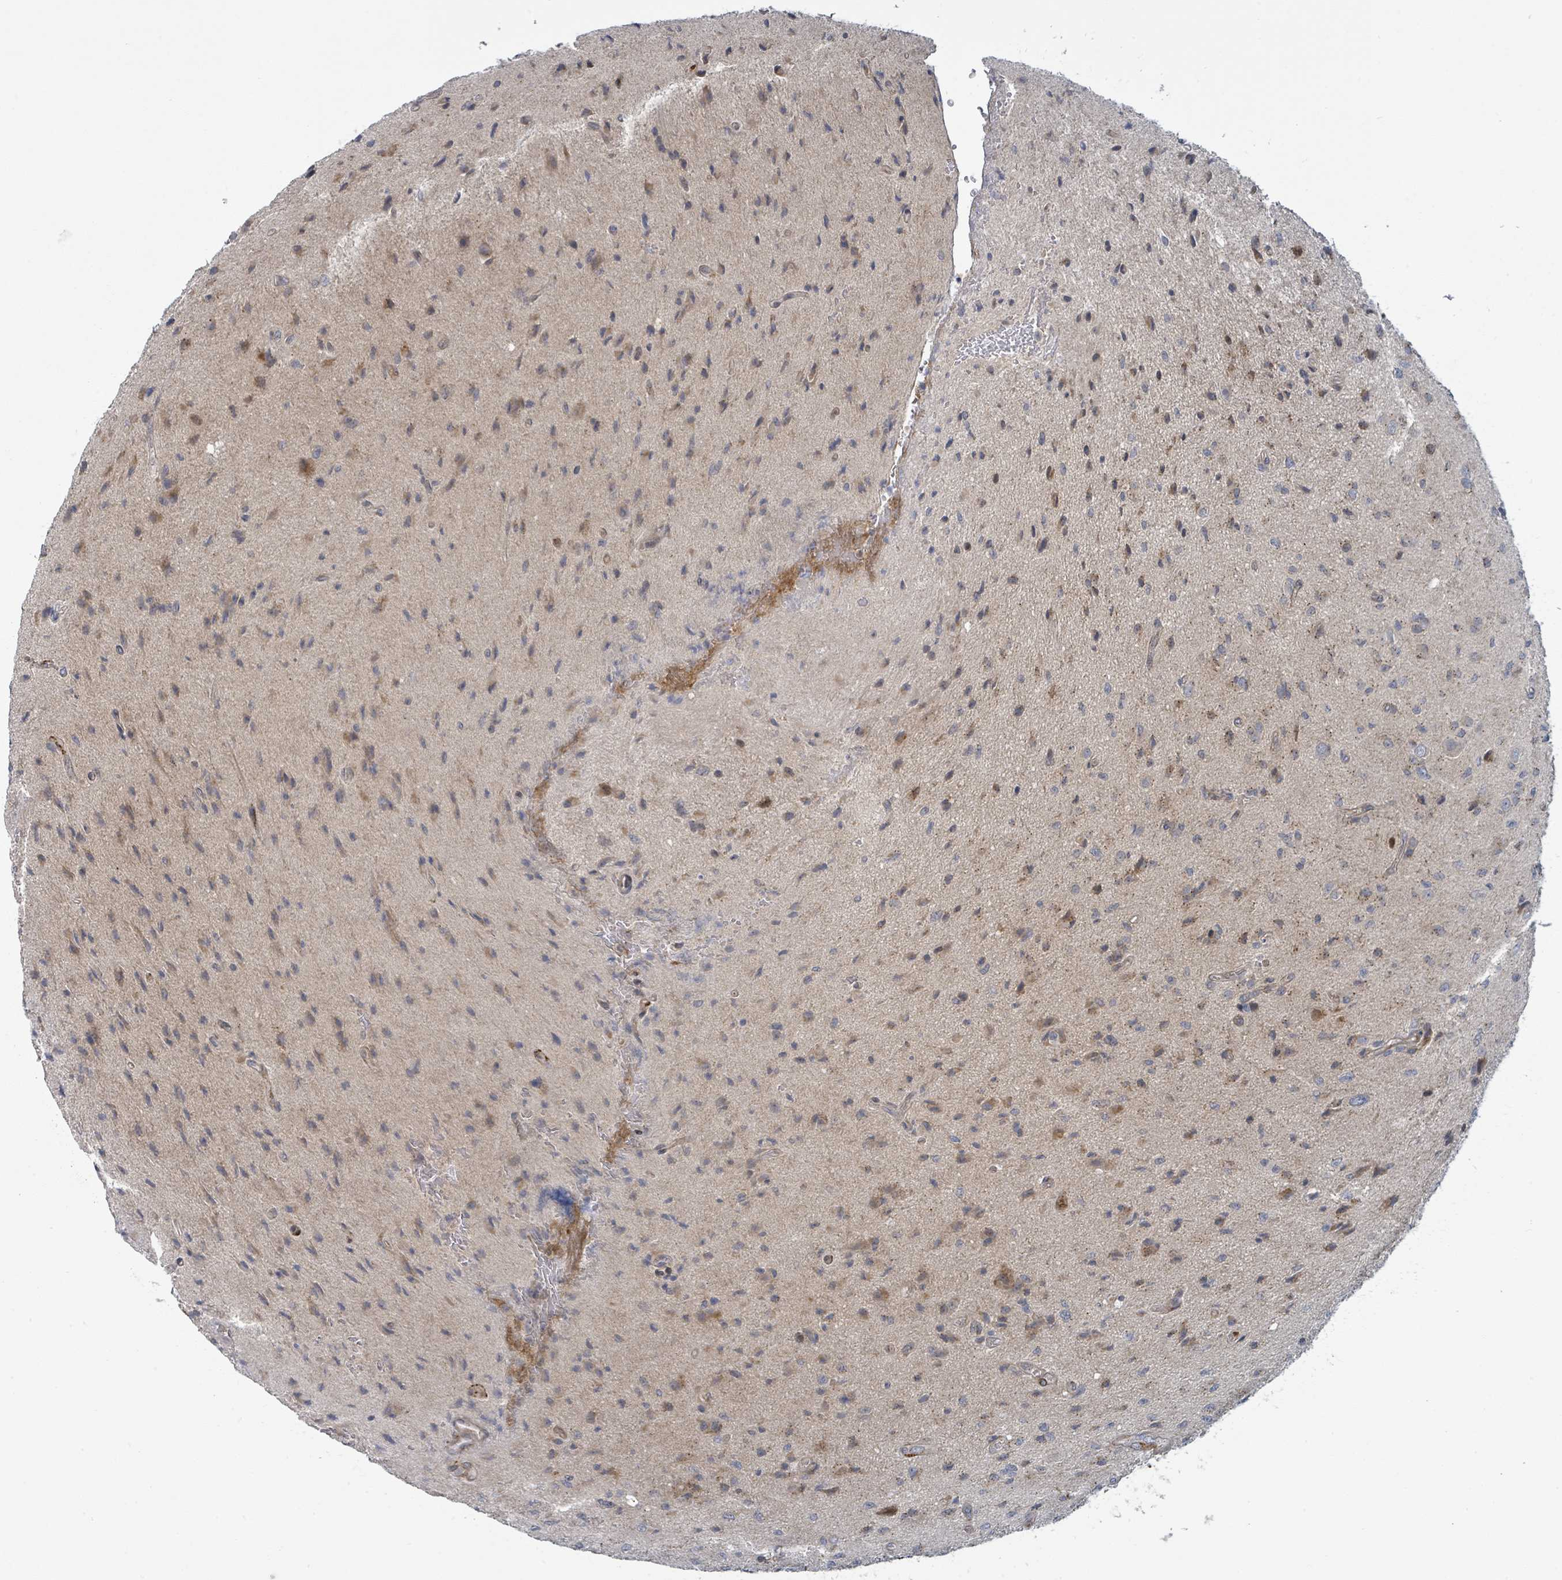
{"staining": {"intensity": "weak", "quantity": "25%-75%", "location": "cytoplasmic/membranous"}, "tissue": "glioma", "cell_type": "Tumor cells", "image_type": "cancer", "snomed": [{"axis": "morphology", "description": "Glioma, malignant, High grade"}, {"axis": "topography", "description": "Brain"}], "caption": "Tumor cells exhibit low levels of weak cytoplasmic/membranous expression in about 25%-75% of cells in glioma.", "gene": "COL5A3", "patient": {"sex": "male", "age": 36}}